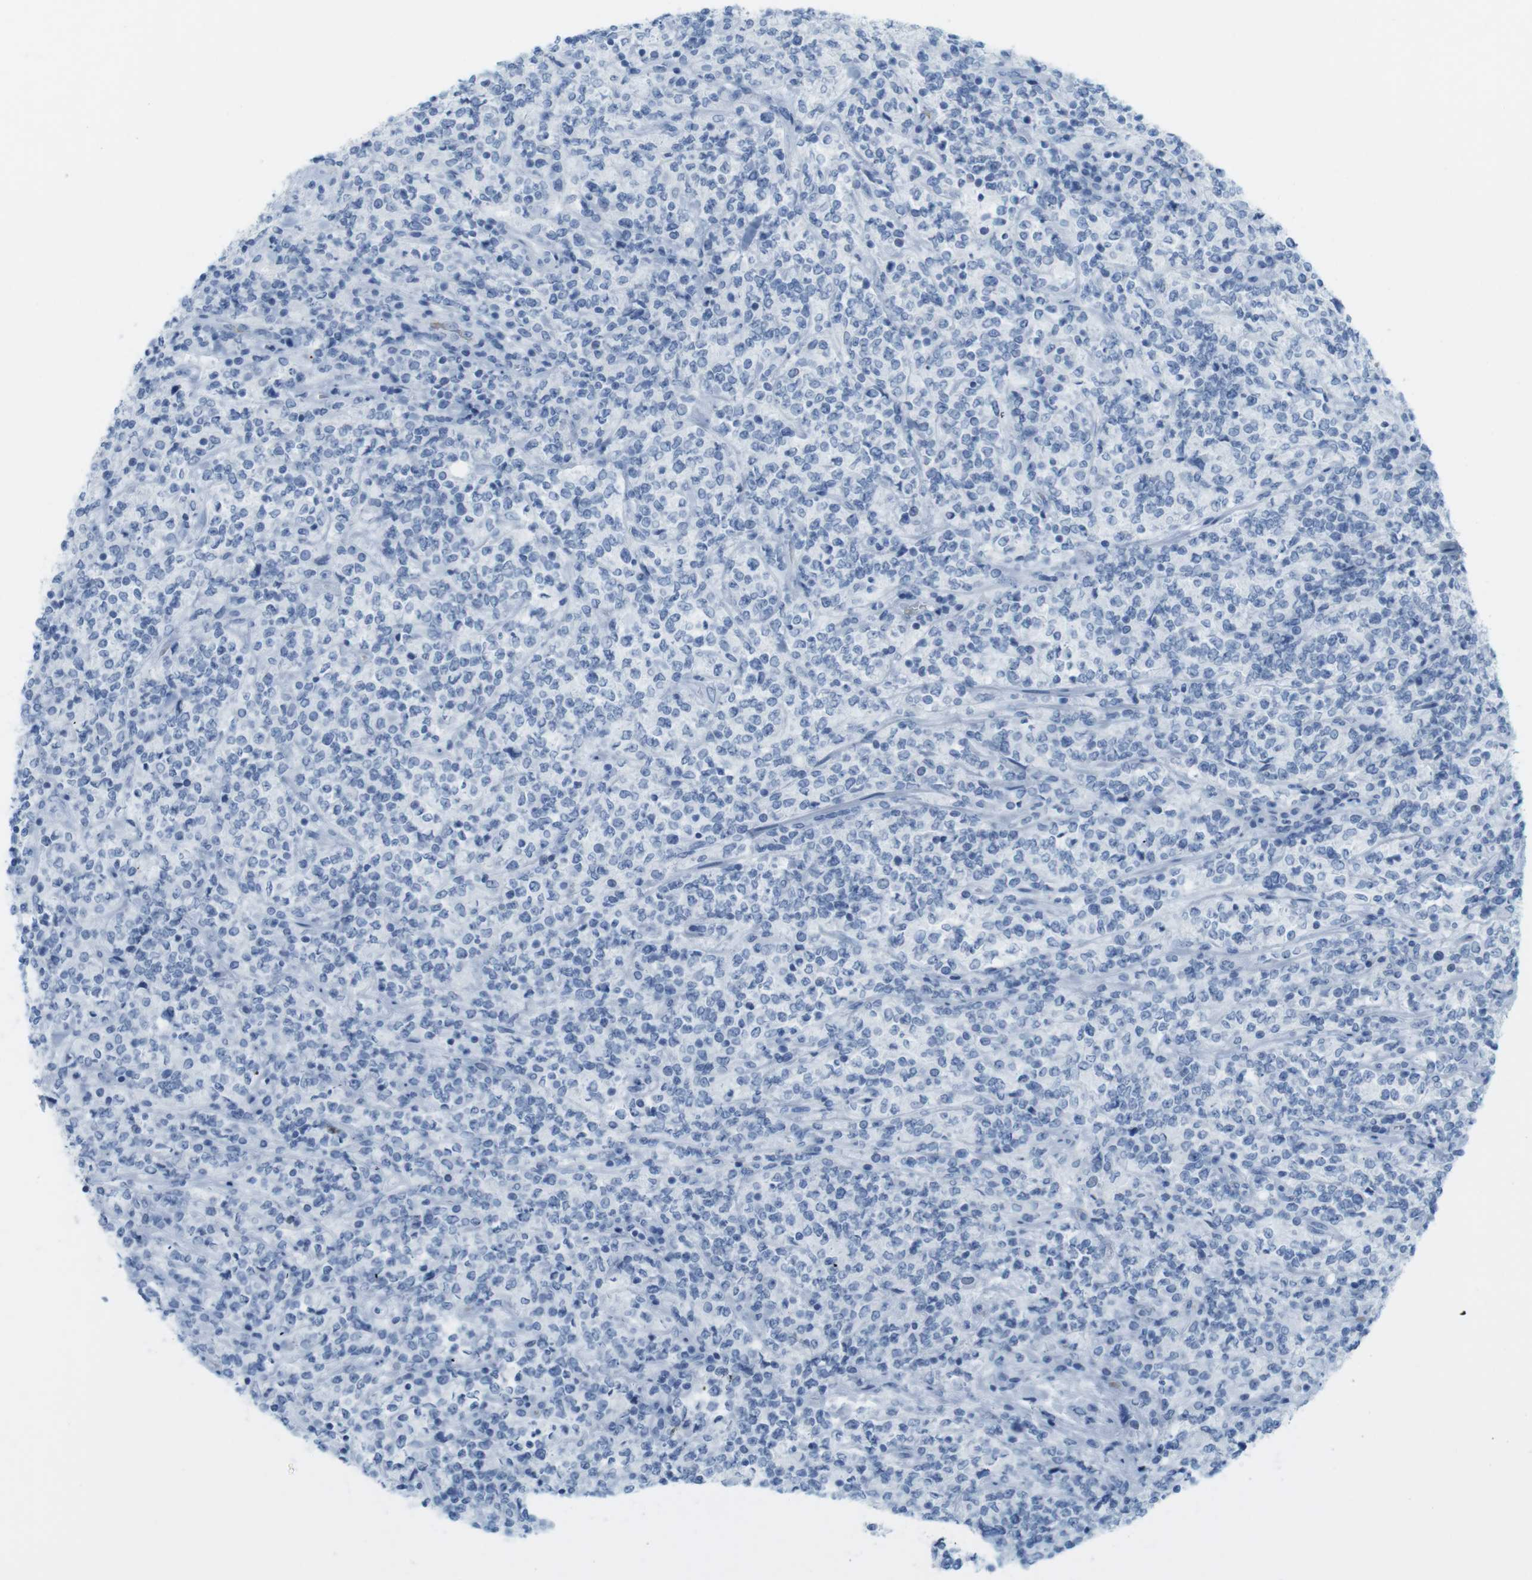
{"staining": {"intensity": "negative", "quantity": "none", "location": "none"}, "tissue": "lymphoma", "cell_type": "Tumor cells", "image_type": "cancer", "snomed": [{"axis": "morphology", "description": "Malignant lymphoma, non-Hodgkin's type, High grade"}, {"axis": "topography", "description": "Soft tissue"}], "caption": "A micrograph of lymphoma stained for a protein demonstrates no brown staining in tumor cells.", "gene": "TNNT2", "patient": {"sex": "male", "age": 18}}